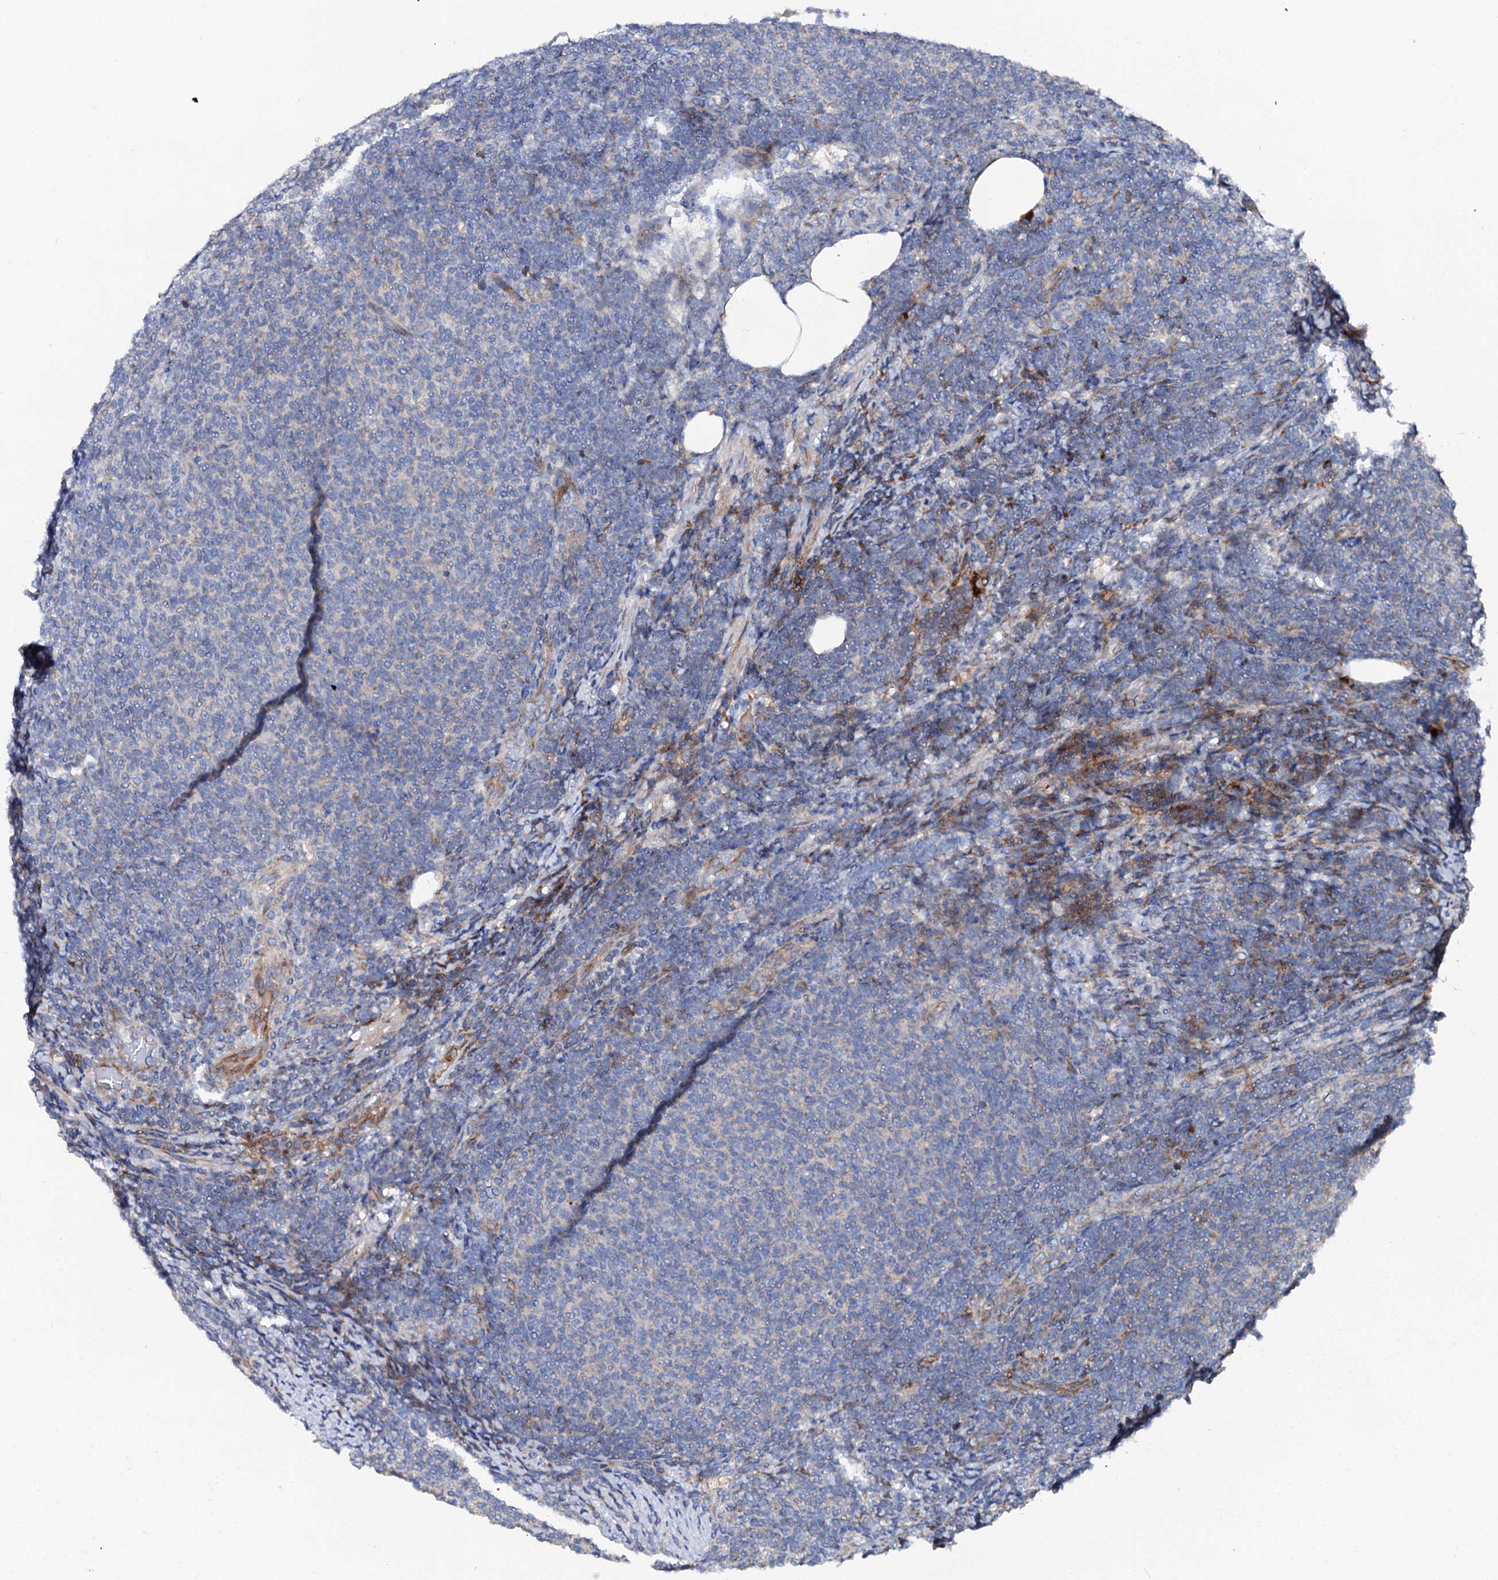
{"staining": {"intensity": "negative", "quantity": "none", "location": "none"}, "tissue": "lymphoma", "cell_type": "Tumor cells", "image_type": "cancer", "snomed": [{"axis": "morphology", "description": "Malignant lymphoma, non-Hodgkin's type, Low grade"}, {"axis": "topography", "description": "Lymph node"}], "caption": "Tumor cells show no significant expression in low-grade malignant lymphoma, non-Hodgkin's type.", "gene": "SLC10A7", "patient": {"sex": "male", "age": 66}}